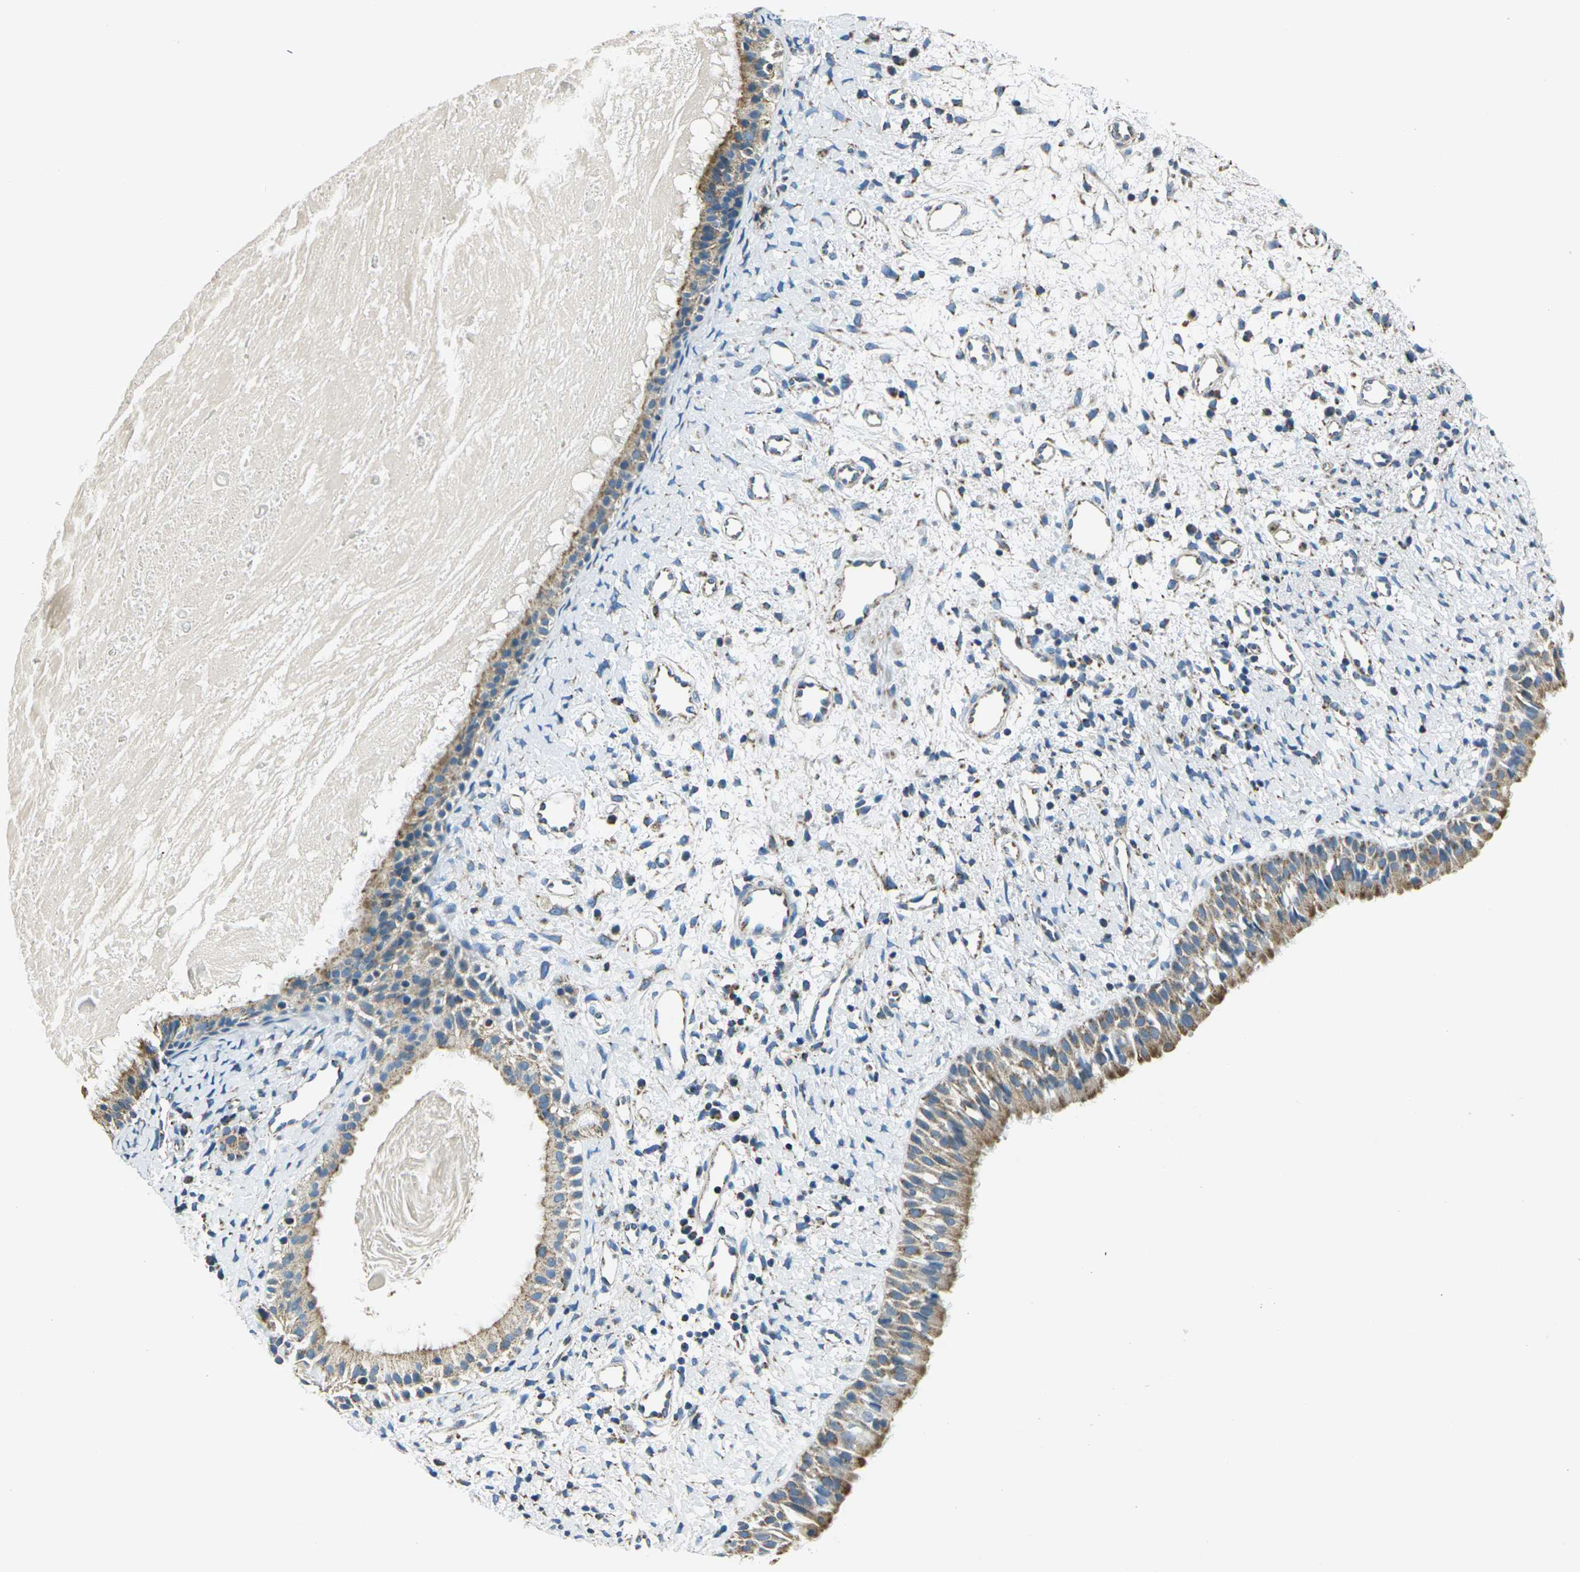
{"staining": {"intensity": "moderate", "quantity": "25%-75%", "location": "cytoplasmic/membranous"}, "tissue": "nasopharynx", "cell_type": "Respiratory epithelial cells", "image_type": "normal", "snomed": [{"axis": "morphology", "description": "Normal tissue, NOS"}, {"axis": "topography", "description": "Nasopharynx"}], "caption": "Immunohistochemical staining of unremarkable nasopharynx demonstrates 25%-75% levels of moderate cytoplasmic/membranous protein staining in approximately 25%-75% of respiratory epithelial cells.", "gene": "IRF3", "patient": {"sex": "male", "age": 22}}